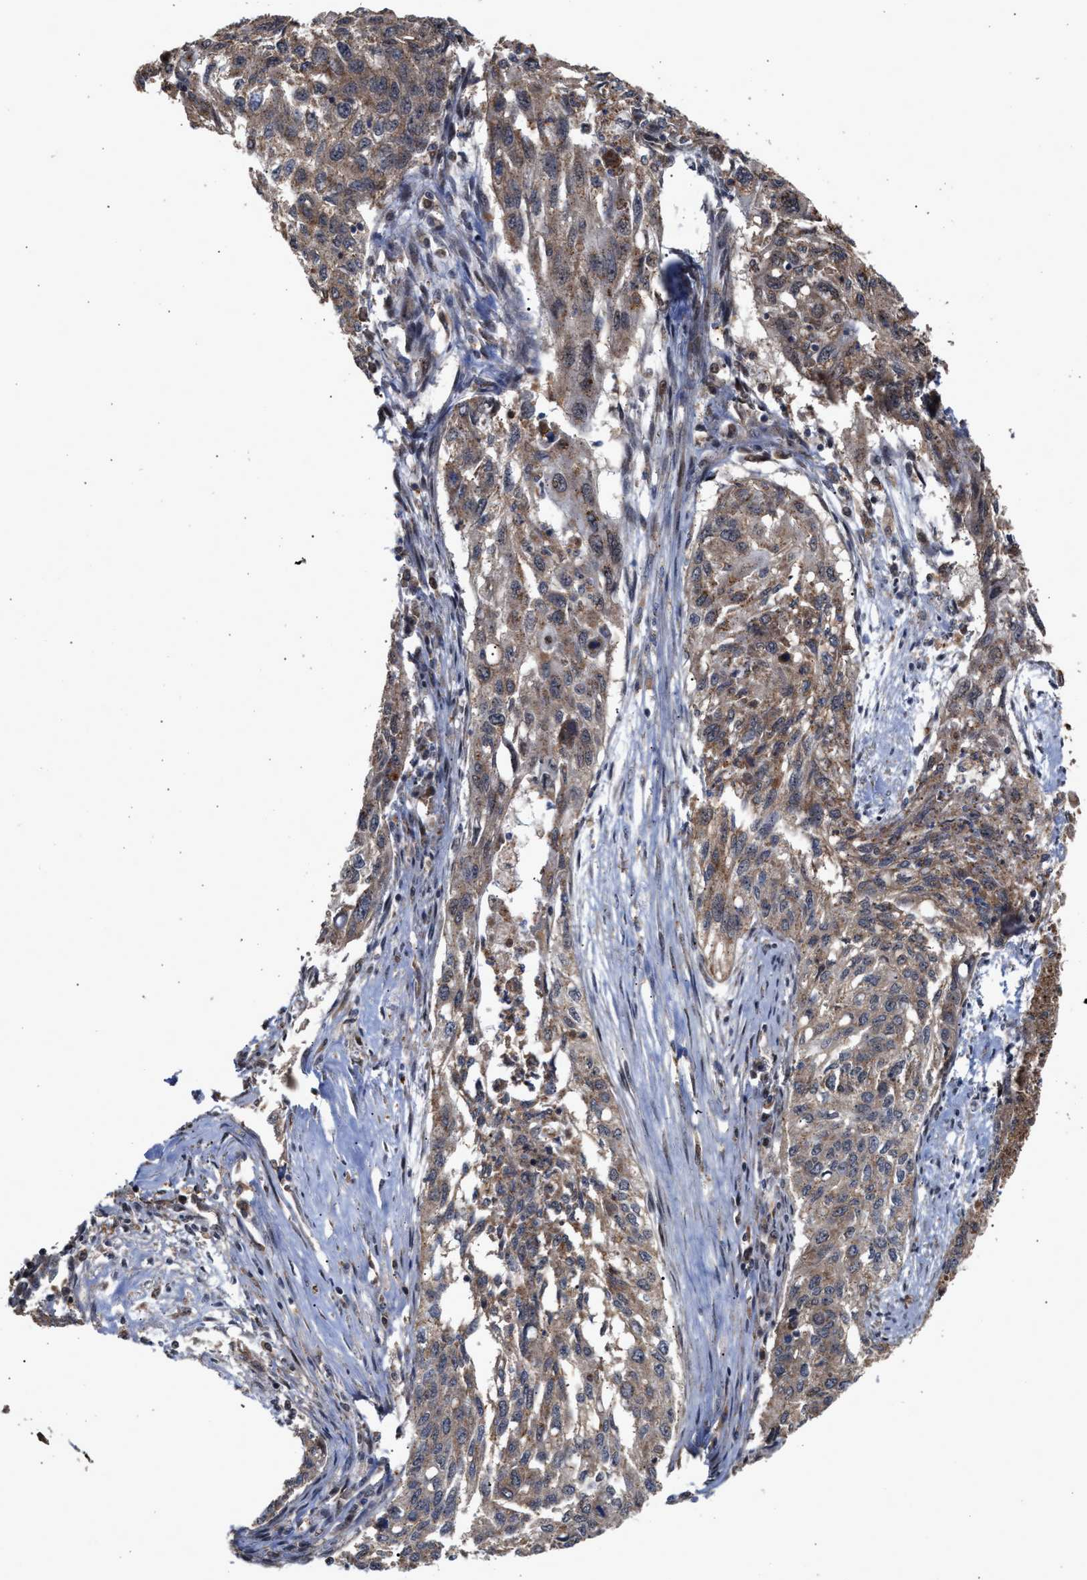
{"staining": {"intensity": "moderate", "quantity": ">75%", "location": "cytoplasmic/membranous"}, "tissue": "lung cancer", "cell_type": "Tumor cells", "image_type": "cancer", "snomed": [{"axis": "morphology", "description": "Squamous cell carcinoma, NOS"}, {"axis": "topography", "description": "Lung"}], "caption": "Protein expression analysis of human lung cancer reveals moderate cytoplasmic/membranous positivity in approximately >75% of tumor cells.", "gene": "EXOSC2", "patient": {"sex": "female", "age": 63}}